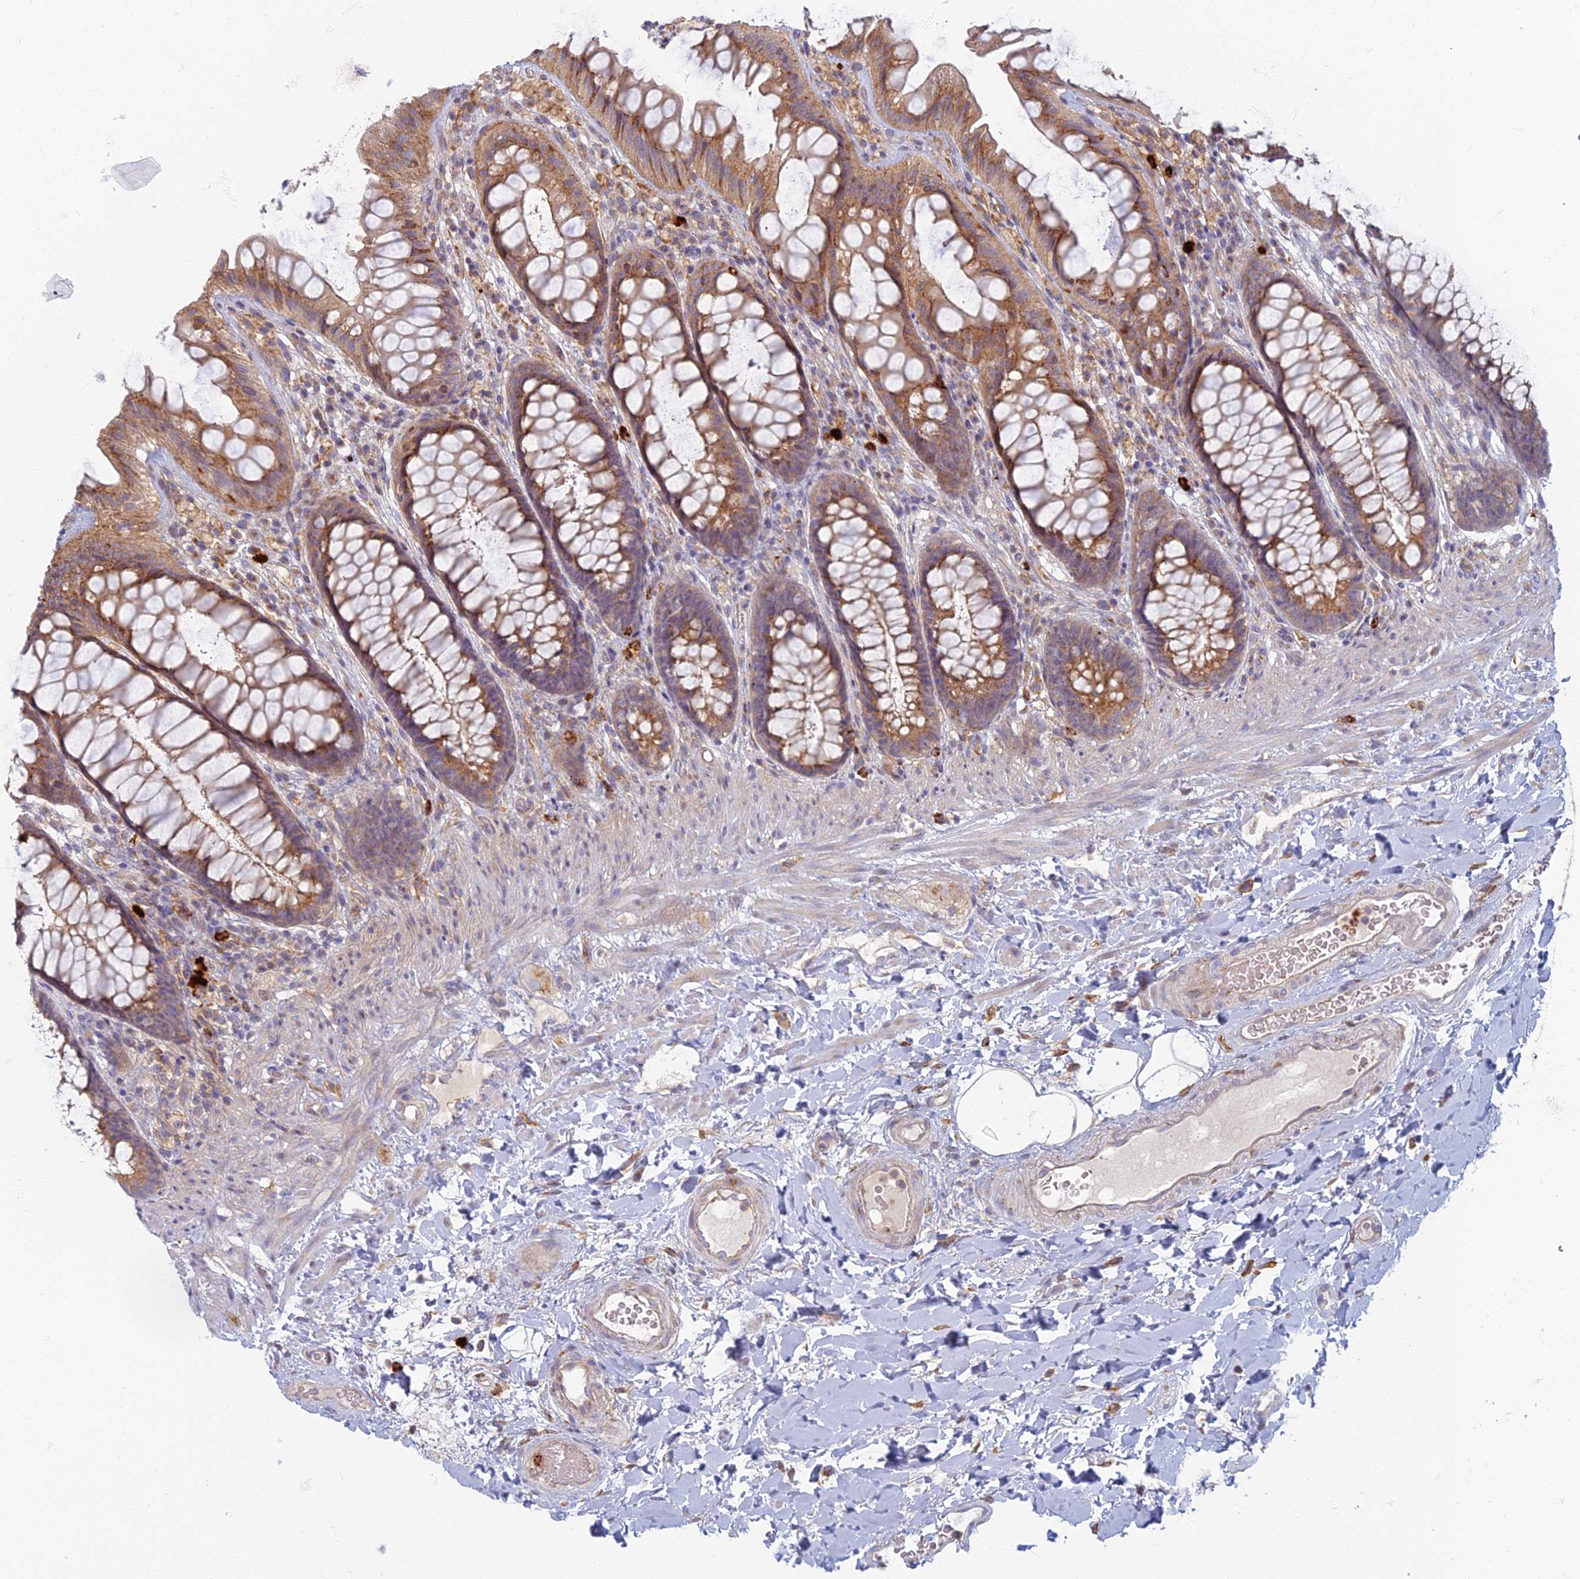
{"staining": {"intensity": "moderate", "quantity": ">75%", "location": "cytoplasmic/membranous"}, "tissue": "rectum", "cell_type": "Glandular cells", "image_type": "normal", "snomed": [{"axis": "morphology", "description": "Normal tissue, NOS"}, {"axis": "topography", "description": "Rectum"}], "caption": "An immunohistochemistry histopathology image of normal tissue is shown. Protein staining in brown shows moderate cytoplasmic/membranous positivity in rectum within glandular cells. The staining is performed using DAB brown chromogen to label protein expression. The nuclei are counter-stained blue using hematoxylin.", "gene": "PROX2", "patient": {"sex": "female", "age": 46}}